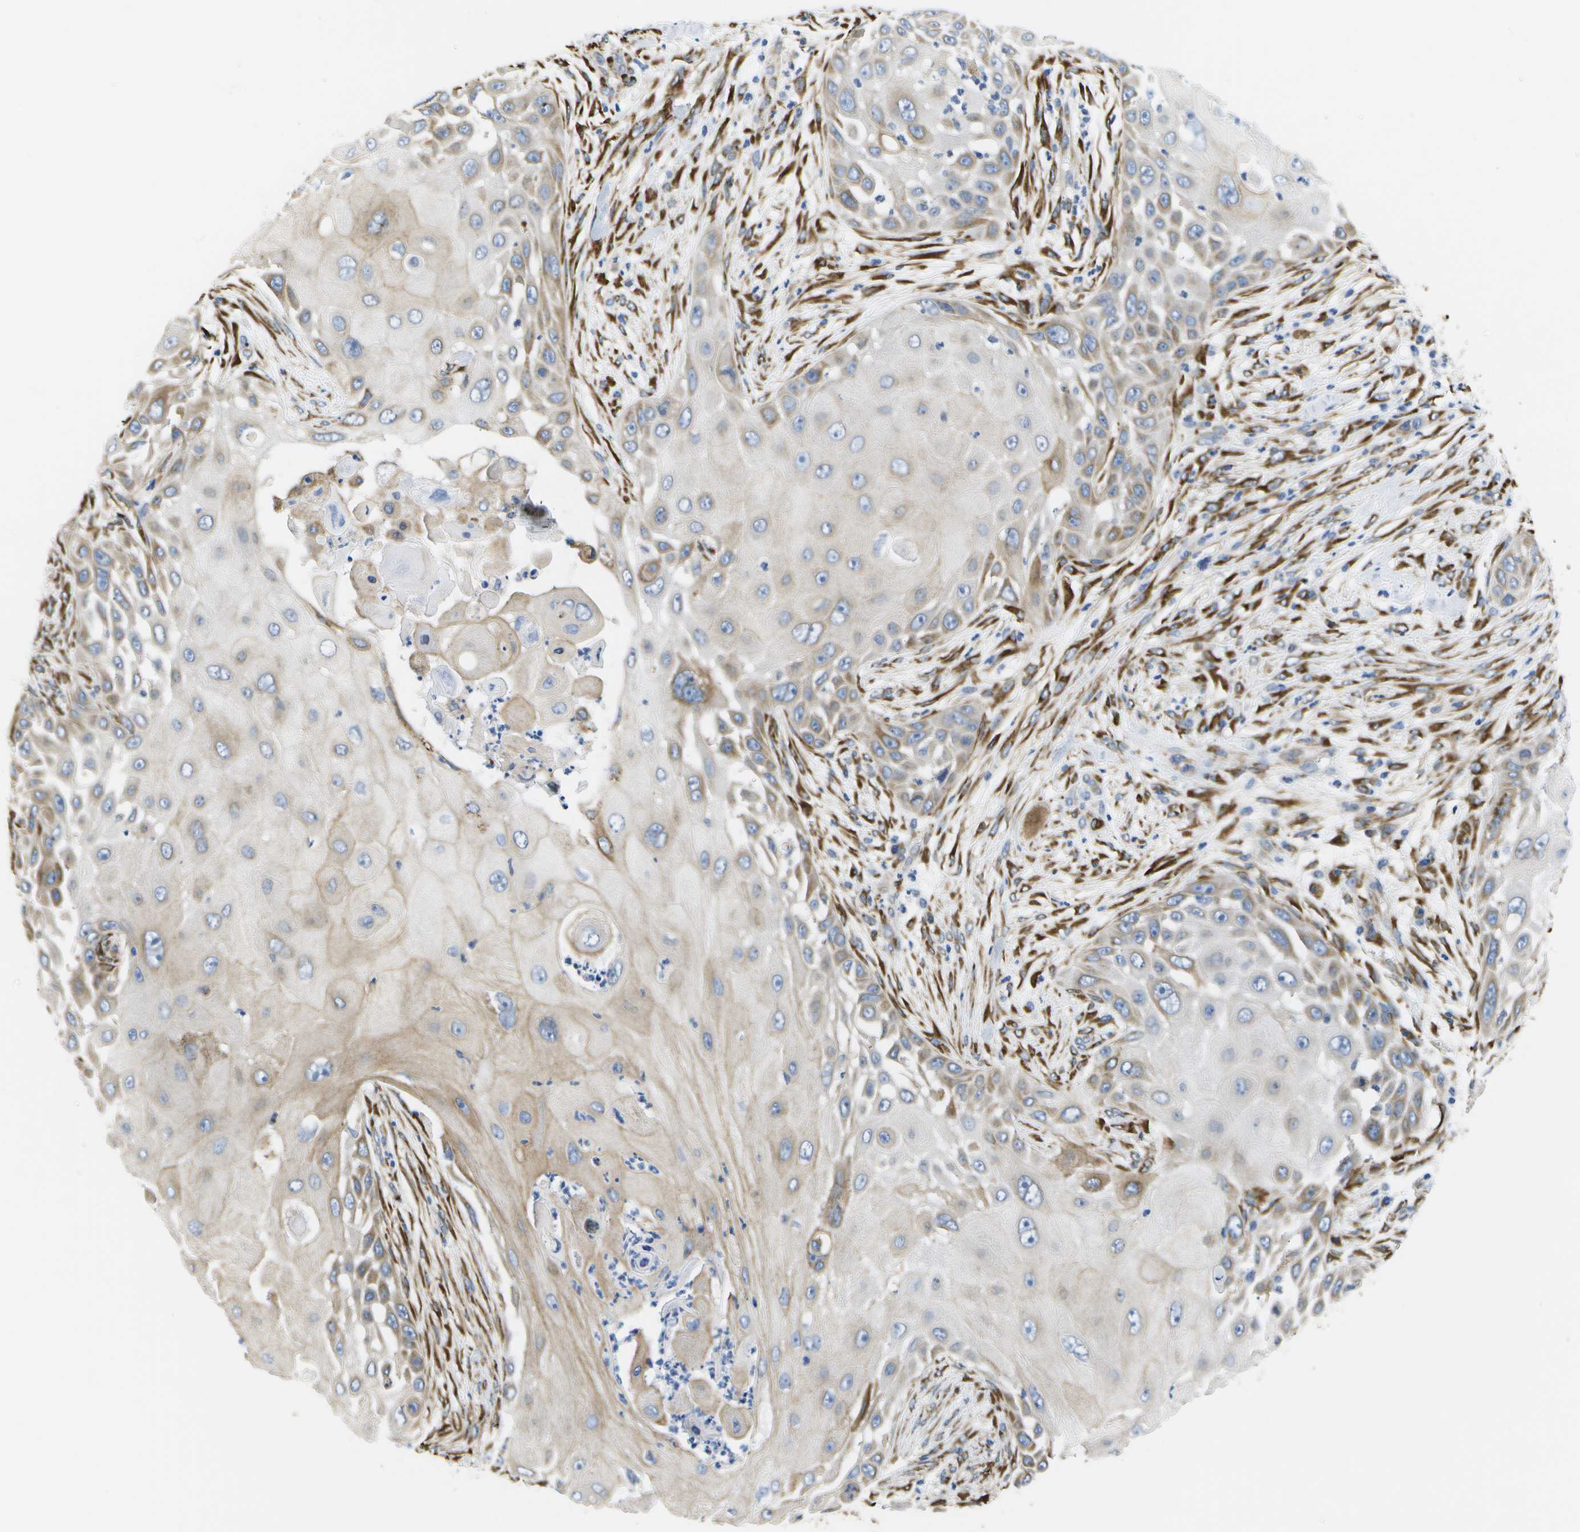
{"staining": {"intensity": "moderate", "quantity": "<25%", "location": "cytoplasmic/membranous"}, "tissue": "skin cancer", "cell_type": "Tumor cells", "image_type": "cancer", "snomed": [{"axis": "morphology", "description": "Squamous cell carcinoma, NOS"}, {"axis": "topography", "description": "Skin"}], "caption": "This is an image of immunohistochemistry staining of skin cancer (squamous cell carcinoma), which shows moderate expression in the cytoplasmic/membranous of tumor cells.", "gene": "ZDHHC17", "patient": {"sex": "female", "age": 44}}